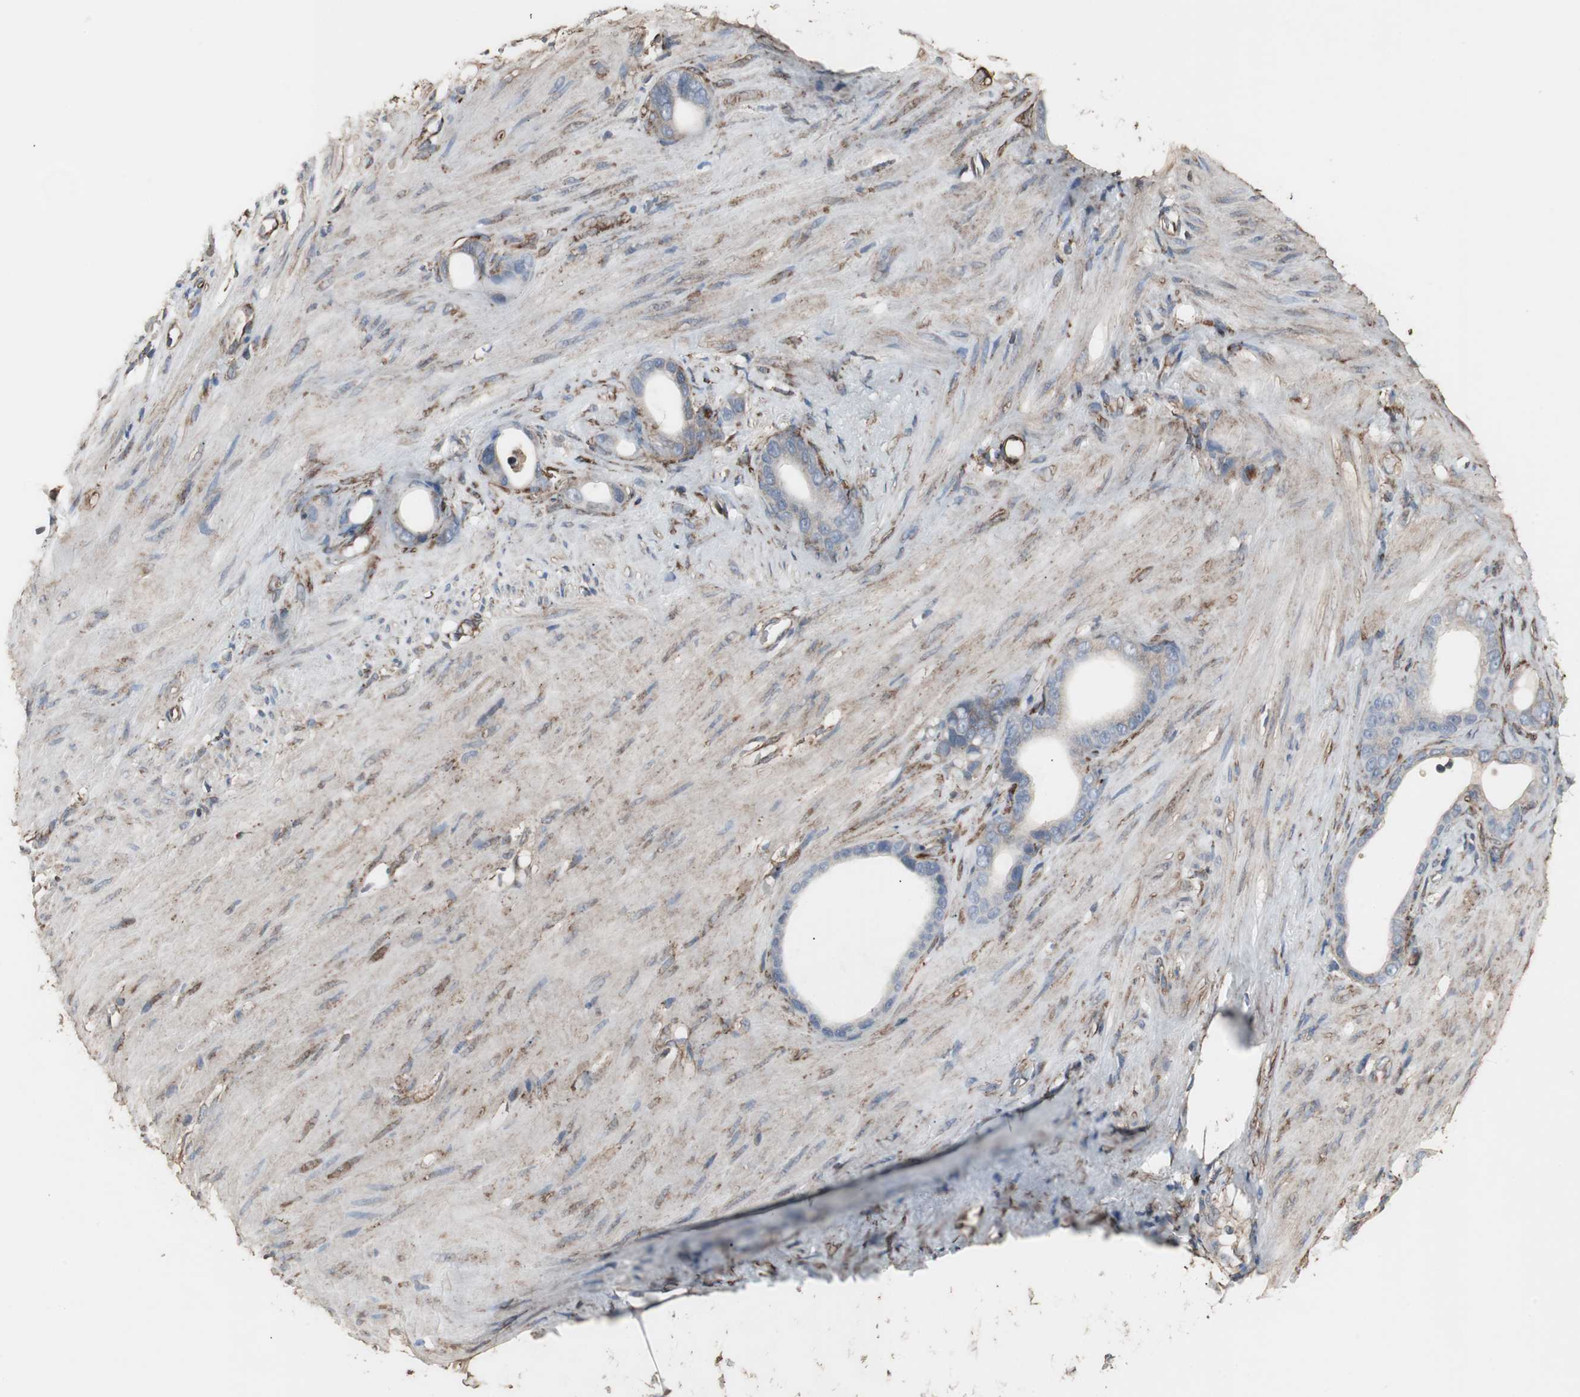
{"staining": {"intensity": "weak", "quantity": ">75%", "location": "cytoplasmic/membranous"}, "tissue": "stomach cancer", "cell_type": "Tumor cells", "image_type": "cancer", "snomed": [{"axis": "morphology", "description": "Adenocarcinoma, NOS"}, {"axis": "topography", "description": "Stomach"}], "caption": "Immunohistochemical staining of stomach cancer (adenocarcinoma) shows low levels of weak cytoplasmic/membranous protein positivity in approximately >75% of tumor cells. (Brightfield microscopy of DAB IHC at high magnification).", "gene": "CALU", "patient": {"sex": "female", "age": 75}}